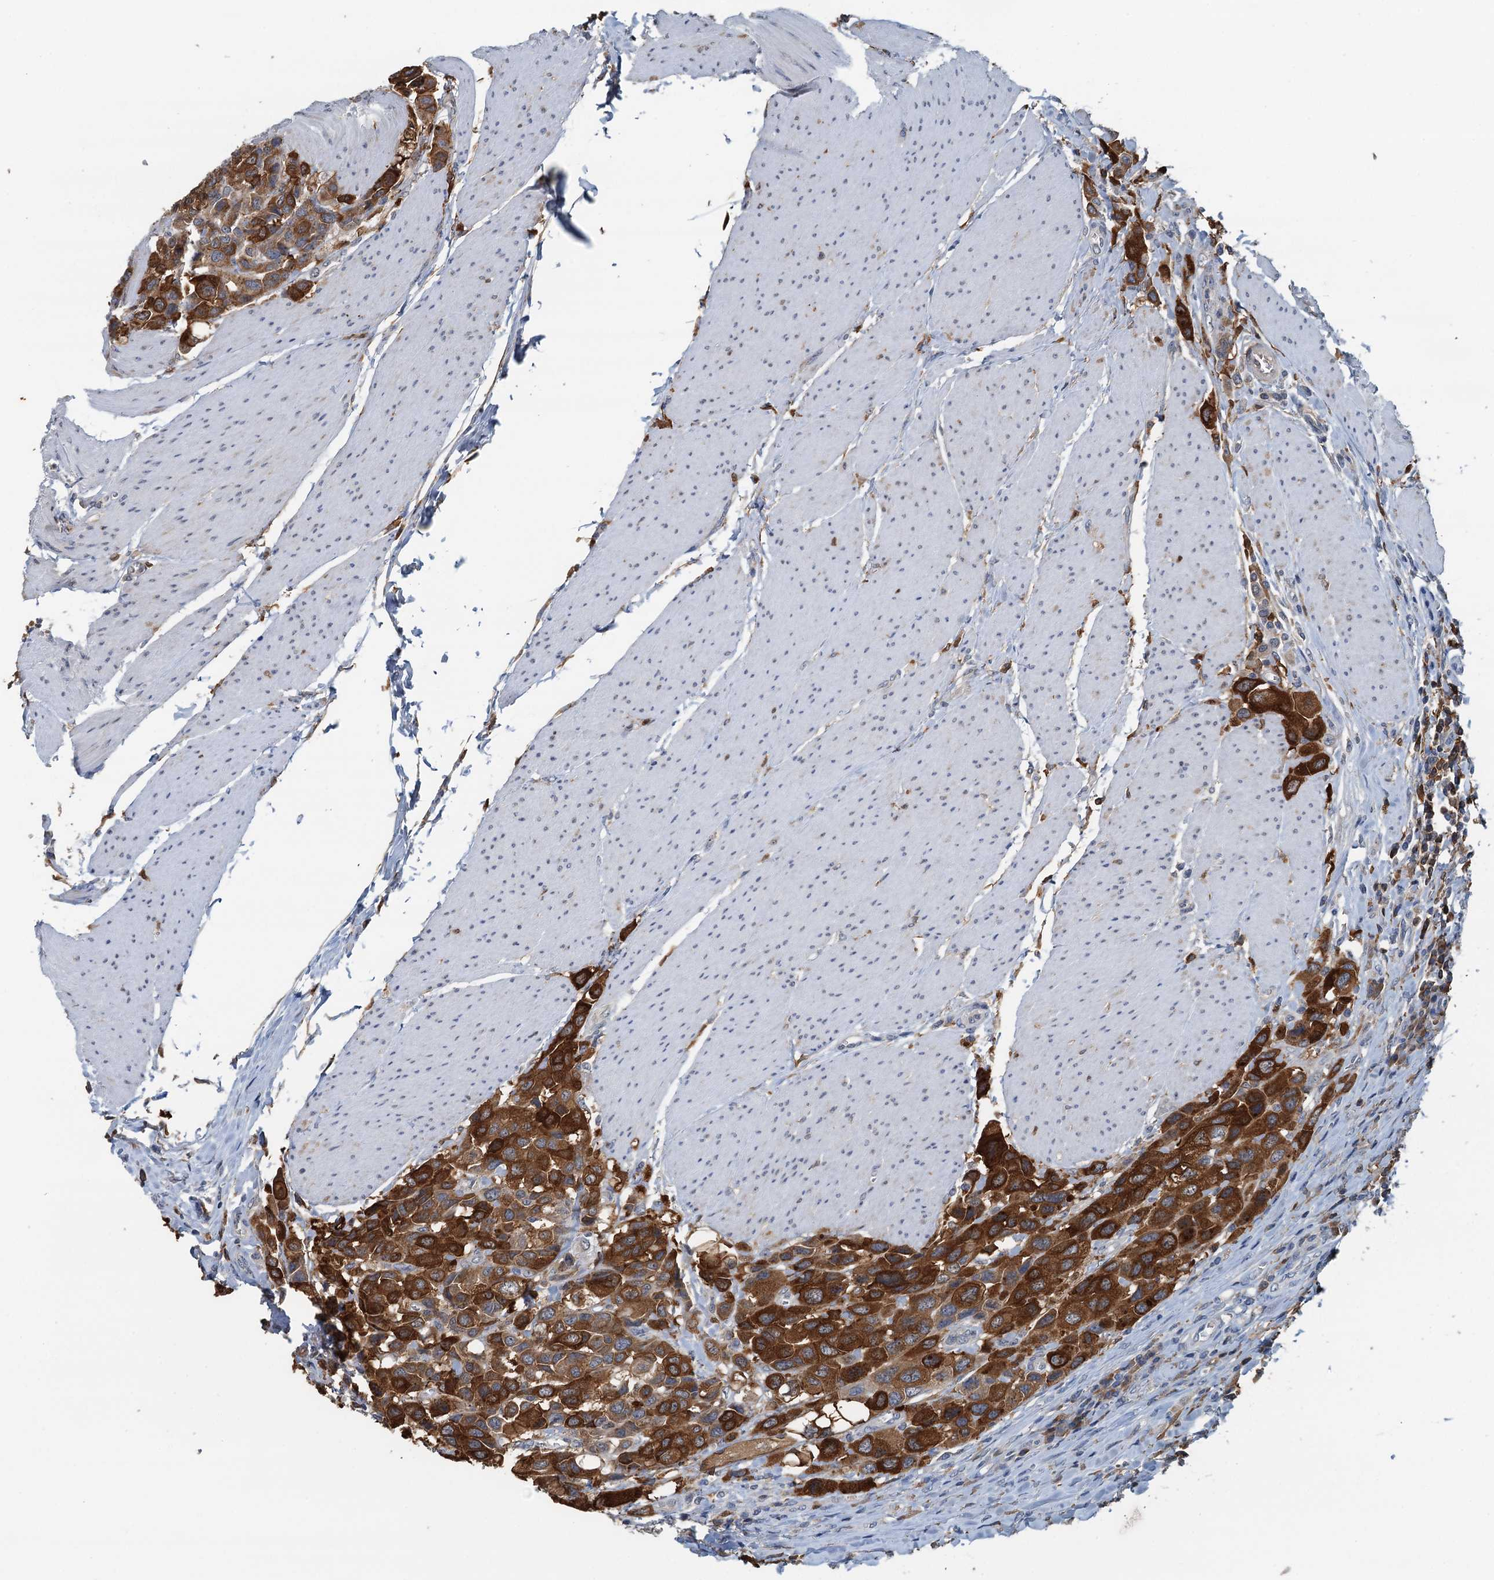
{"staining": {"intensity": "strong", "quantity": ">75%", "location": "cytoplasmic/membranous"}, "tissue": "urothelial cancer", "cell_type": "Tumor cells", "image_type": "cancer", "snomed": [{"axis": "morphology", "description": "Urothelial carcinoma, High grade"}, {"axis": "topography", "description": "Urinary bladder"}], "caption": "Immunohistochemistry (IHC) (DAB (3,3'-diaminobenzidine)) staining of urothelial carcinoma (high-grade) reveals strong cytoplasmic/membranous protein staining in approximately >75% of tumor cells.", "gene": "LSM14B", "patient": {"sex": "male", "age": 50}}